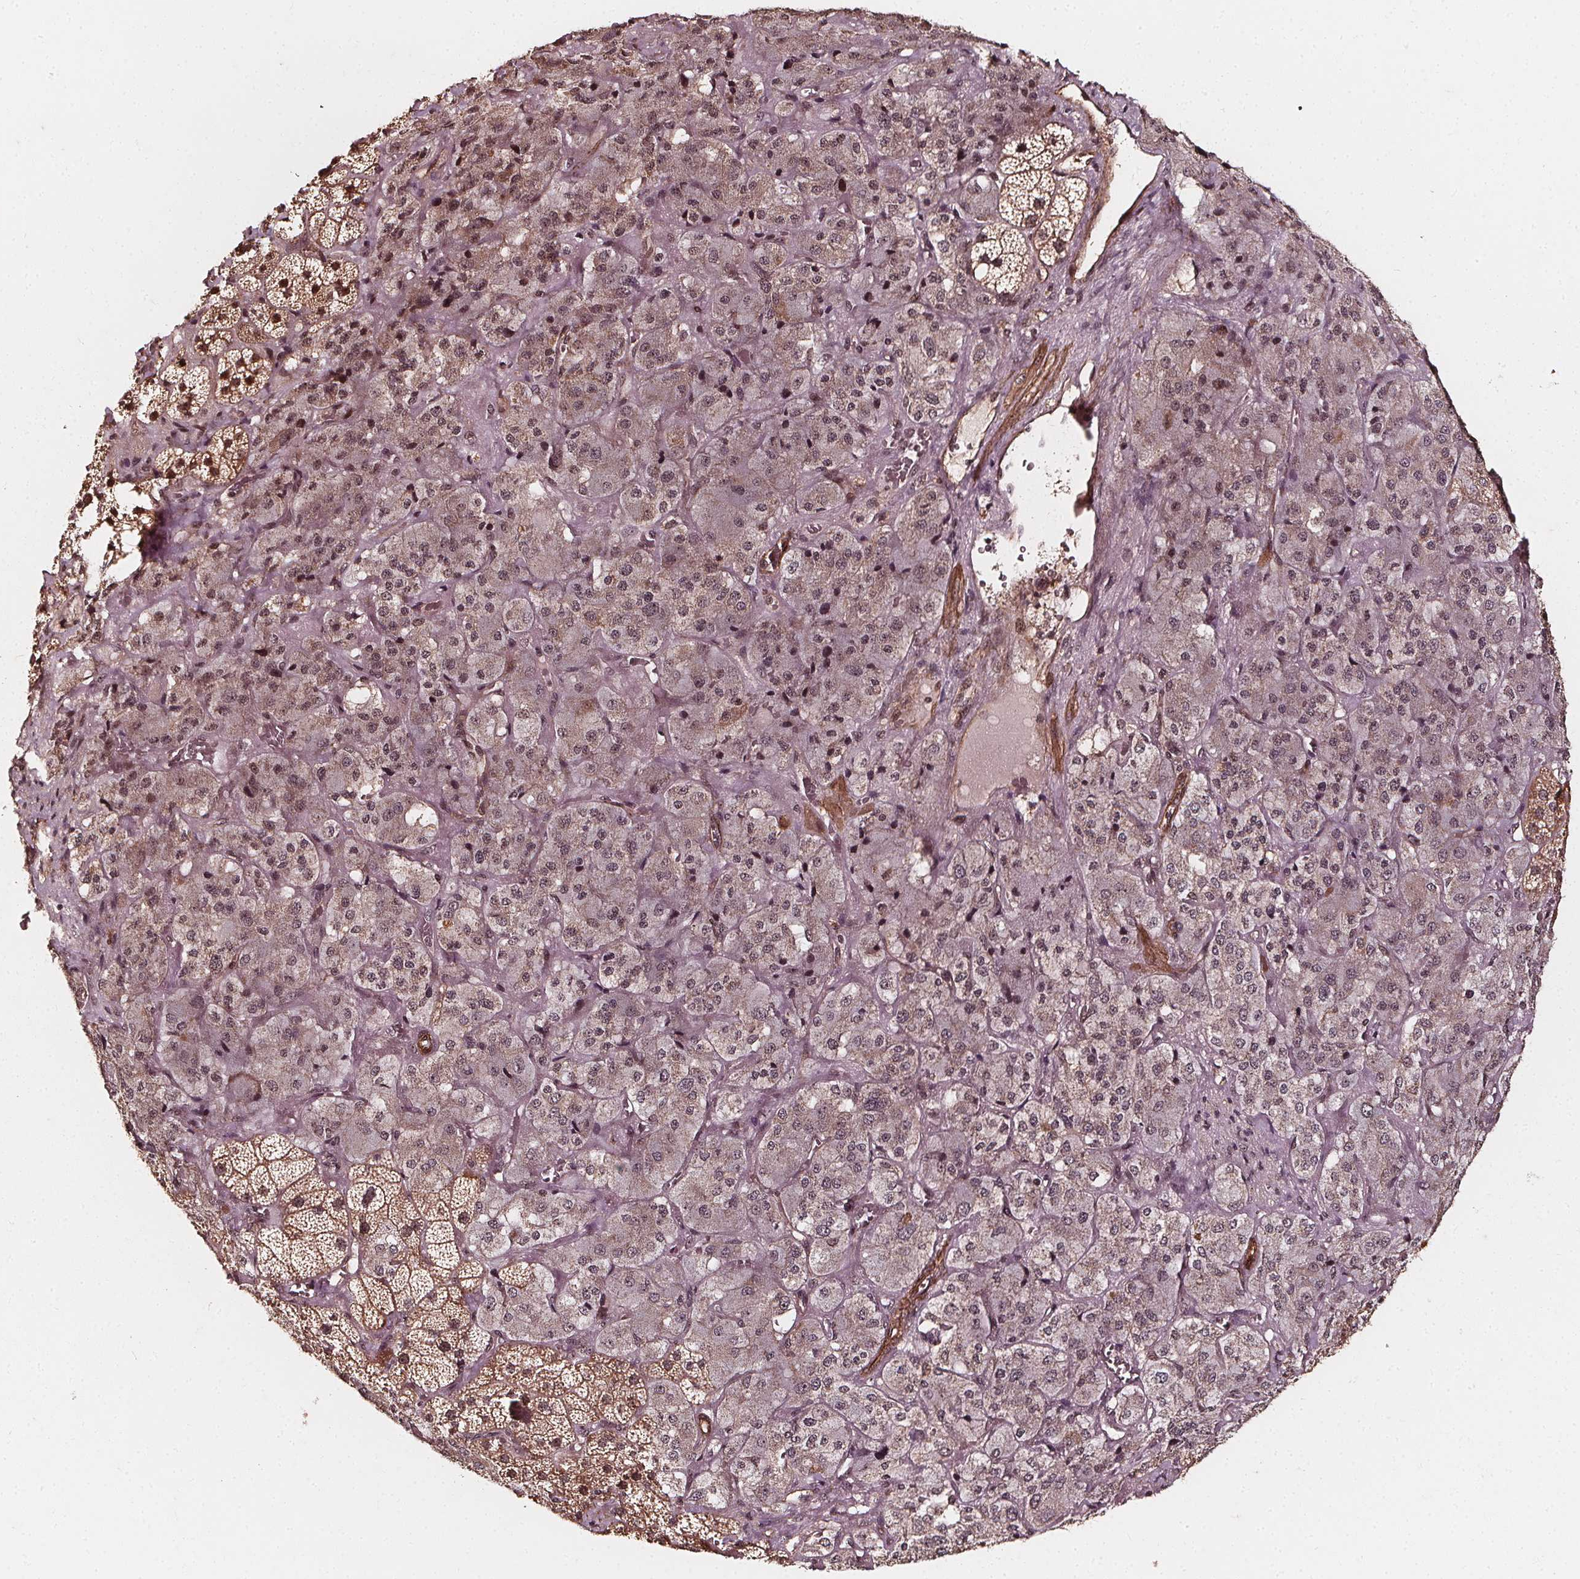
{"staining": {"intensity": "moderate", "quantity": ">75%", "location": "cytoplasmic/membranous,nuclear"}, "tissue": "adrenal gland", "cell_type": "Glandular cells", "image_type": "normal", "snomed": [{"axis": "morphology", "description": "Normal tissue, NOS"}, {"axis": "topography", "description": "Adrenal gland"}], "caption": "DAB immunohistochemical staining of normal human adrenal gland displays moderate cytoplasmic/membranous,nuclear protein expression in about >75% of glandular cells.", "gene": "EXOSC9", "patient": {"sex": "male", "age": 57}}